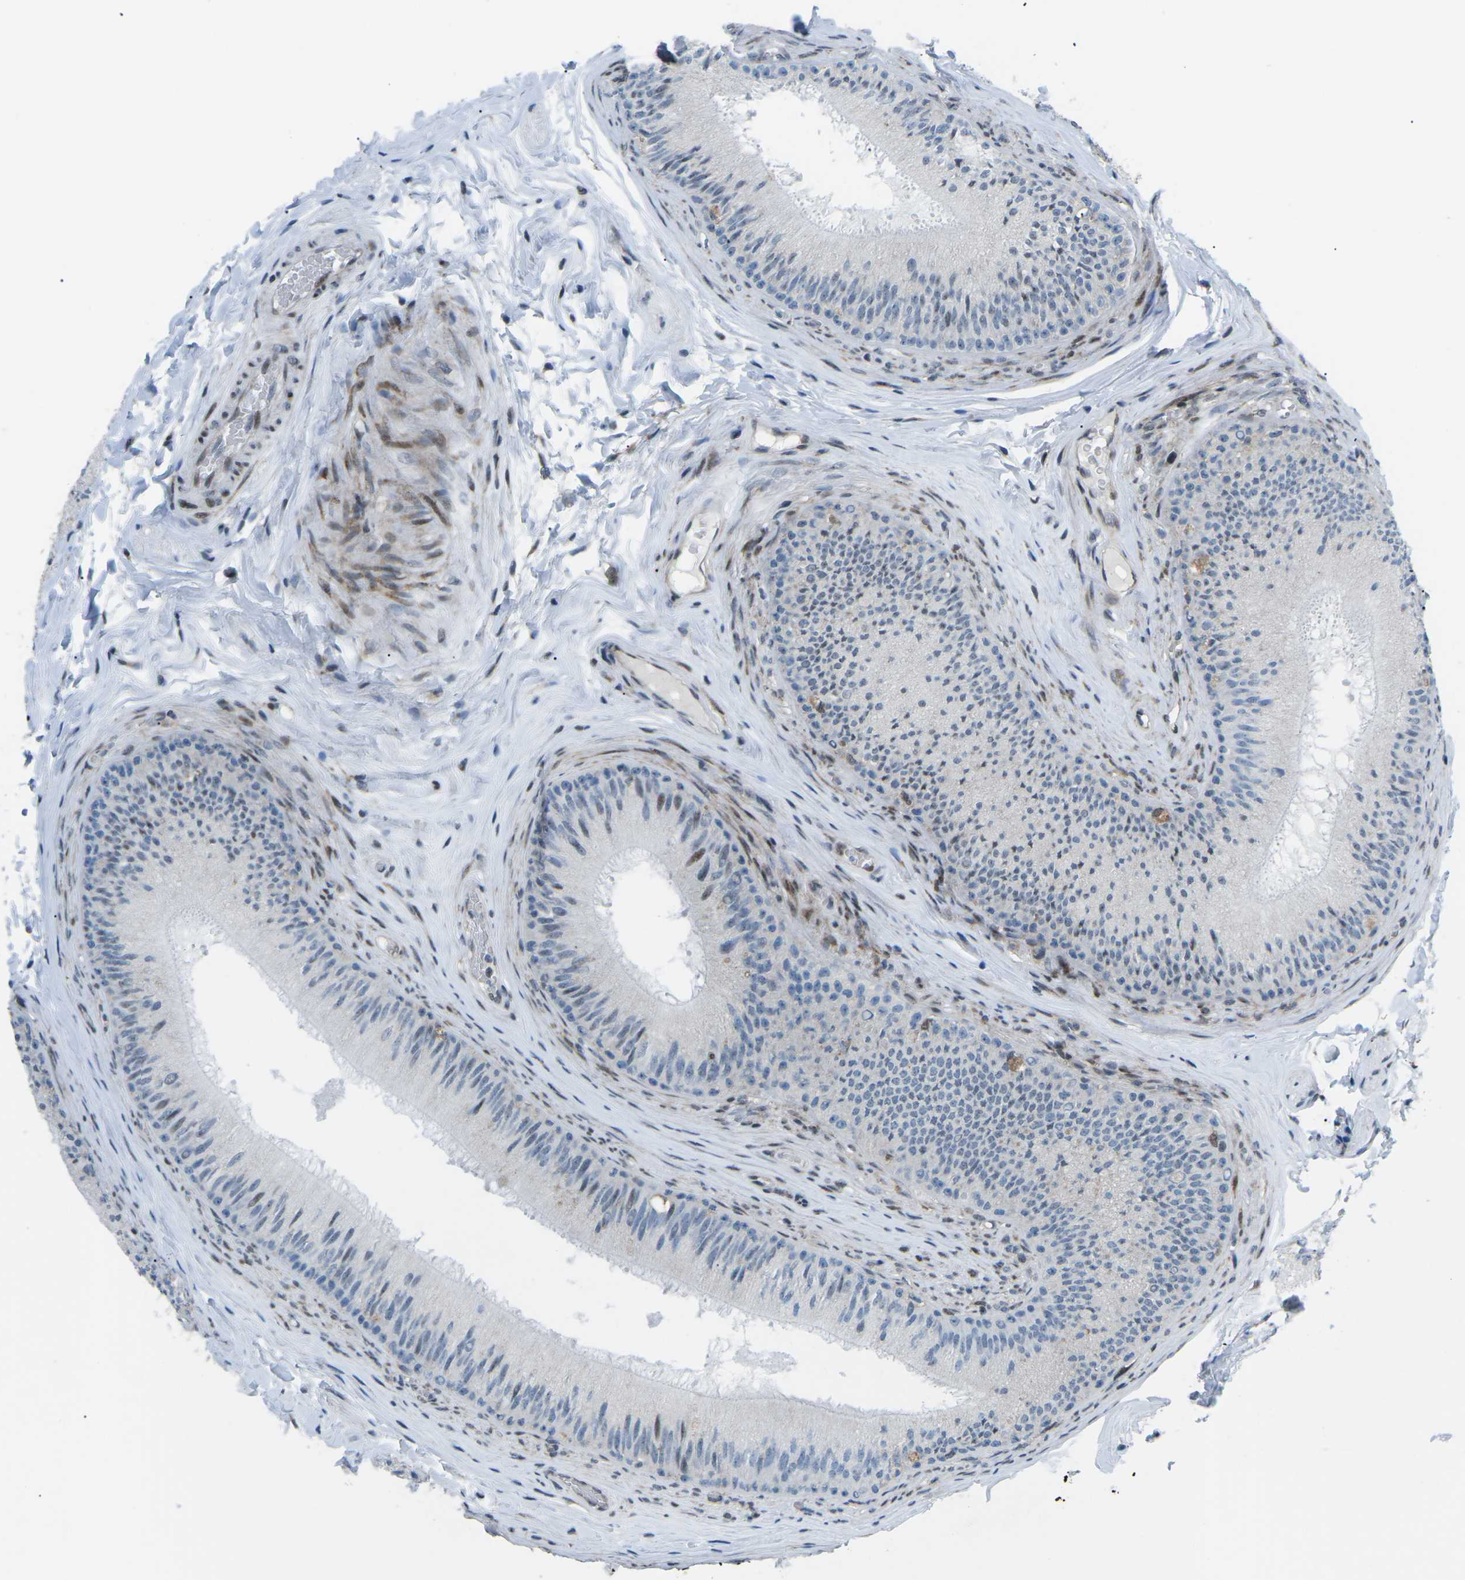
{"staining": {"intensity": "moderate", "quantity": "<25%", "location": "nuclear"}, "tissue": "epididymis", "cell_type": "Glandular cells", "image_type": "normal", "snomed": [{"axis": "morphology", "description": "Normal tissue, NOS"}, {"axis": "topography", "description": "Testis"}, {"axis": "topography", "description": "Epididymis"}], "caption": "Glandular cells show low levels of moderate nuclear staining in approximately <25% of cells in unremarkable human epididymis.", "gene": "MBNL1", "patient": {"sex": "male", "age": 36}}